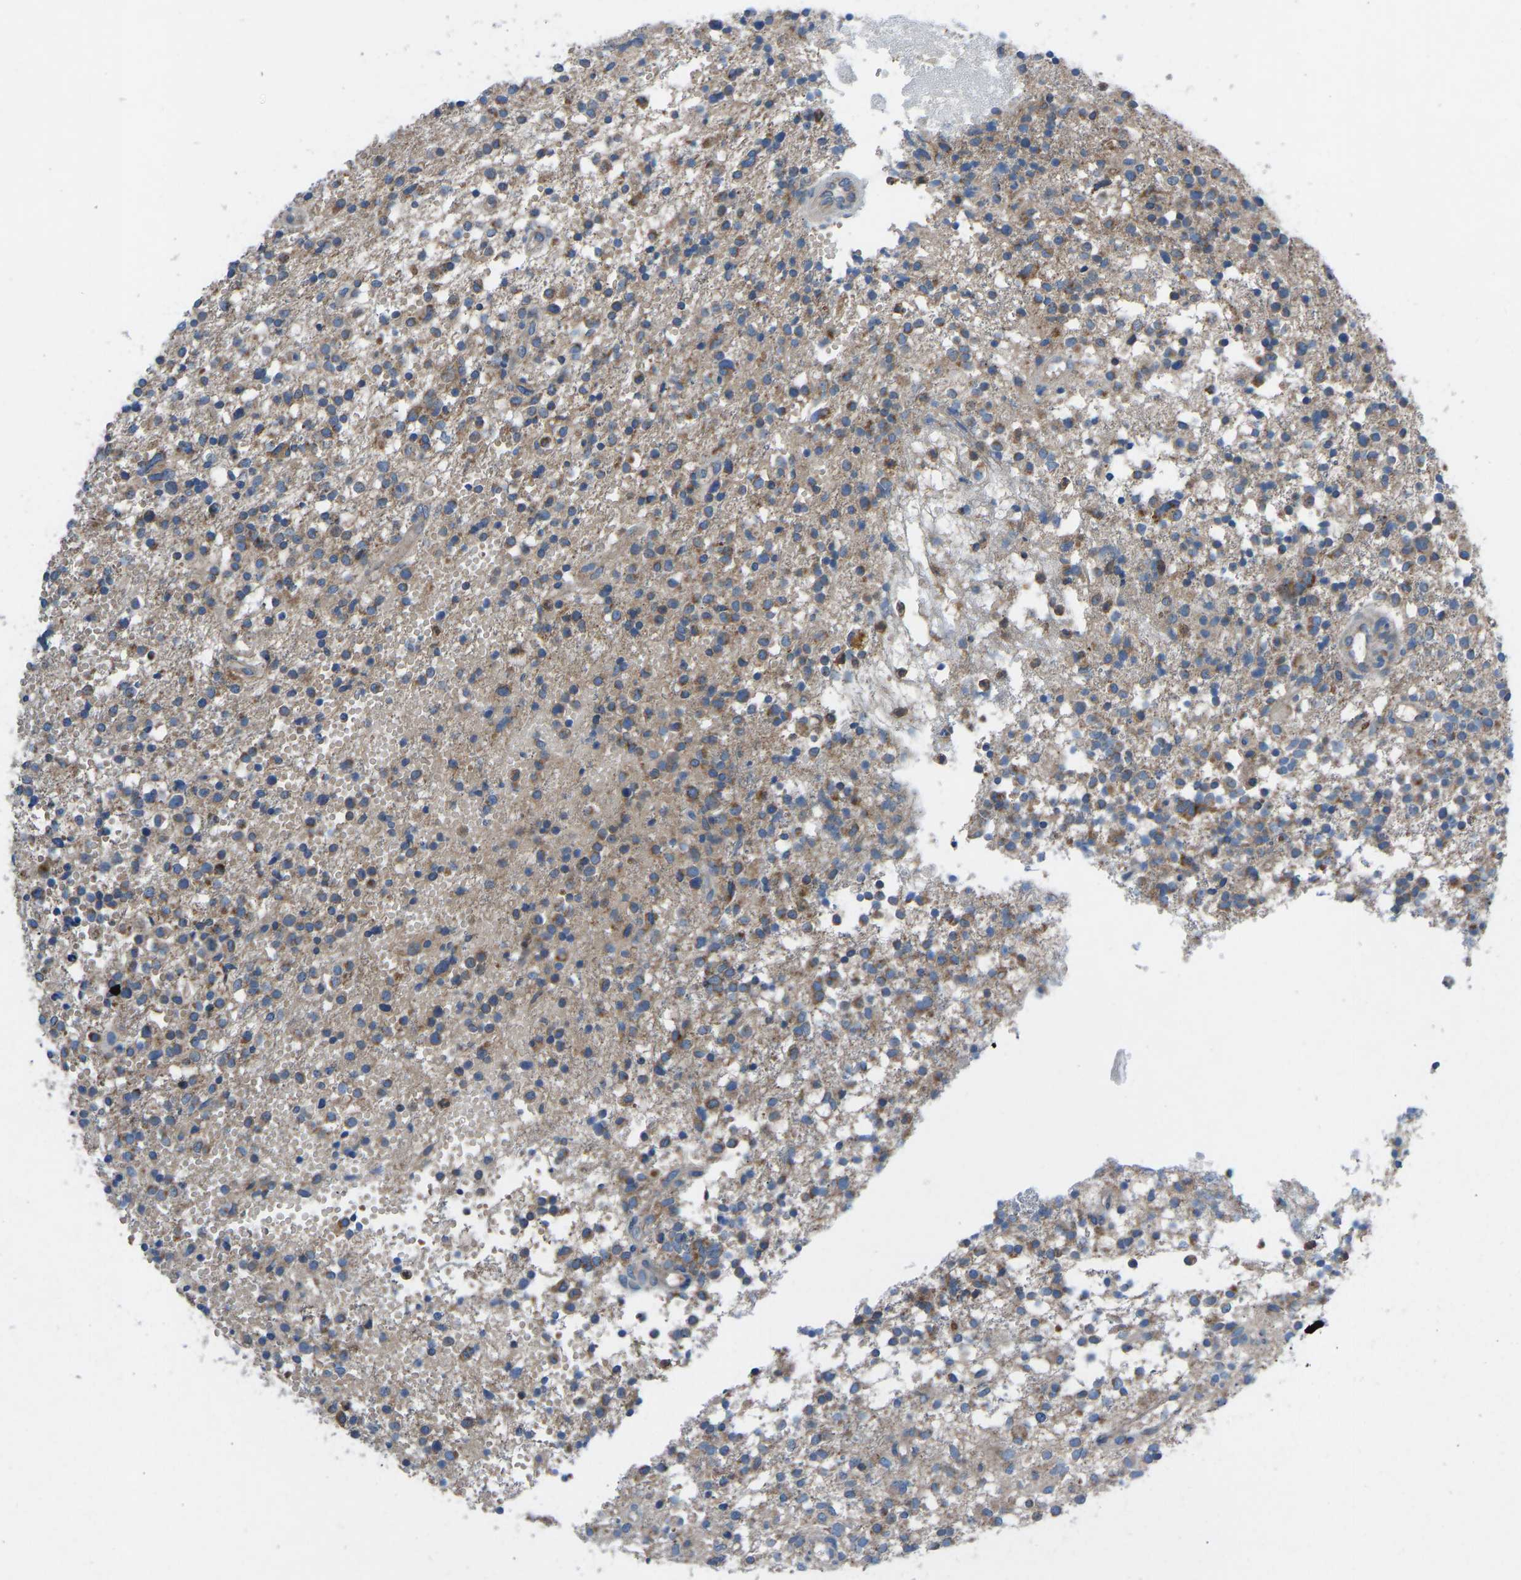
{"staining": {"intensity": "moderate", "quantity": ">75%", "location": "cytoplasmic/membranous"}, "tissue": "glioma", "cell_type": "Tumor cells", "image_type": "cancer", "snomed": [{"axis": "morphology", "description": "Glioma, malignant, High grade"}, {"axis": "topography", "description": "Brain"}], "caption": "The photomicrograph displays staining of high-grade glioma (malignant), revealing moderate cytoplasmic/membranous protein positivity (brown color) within tumor cells.", "gene": "GRK6", "patient": {"sex": "female", "age": 59}}